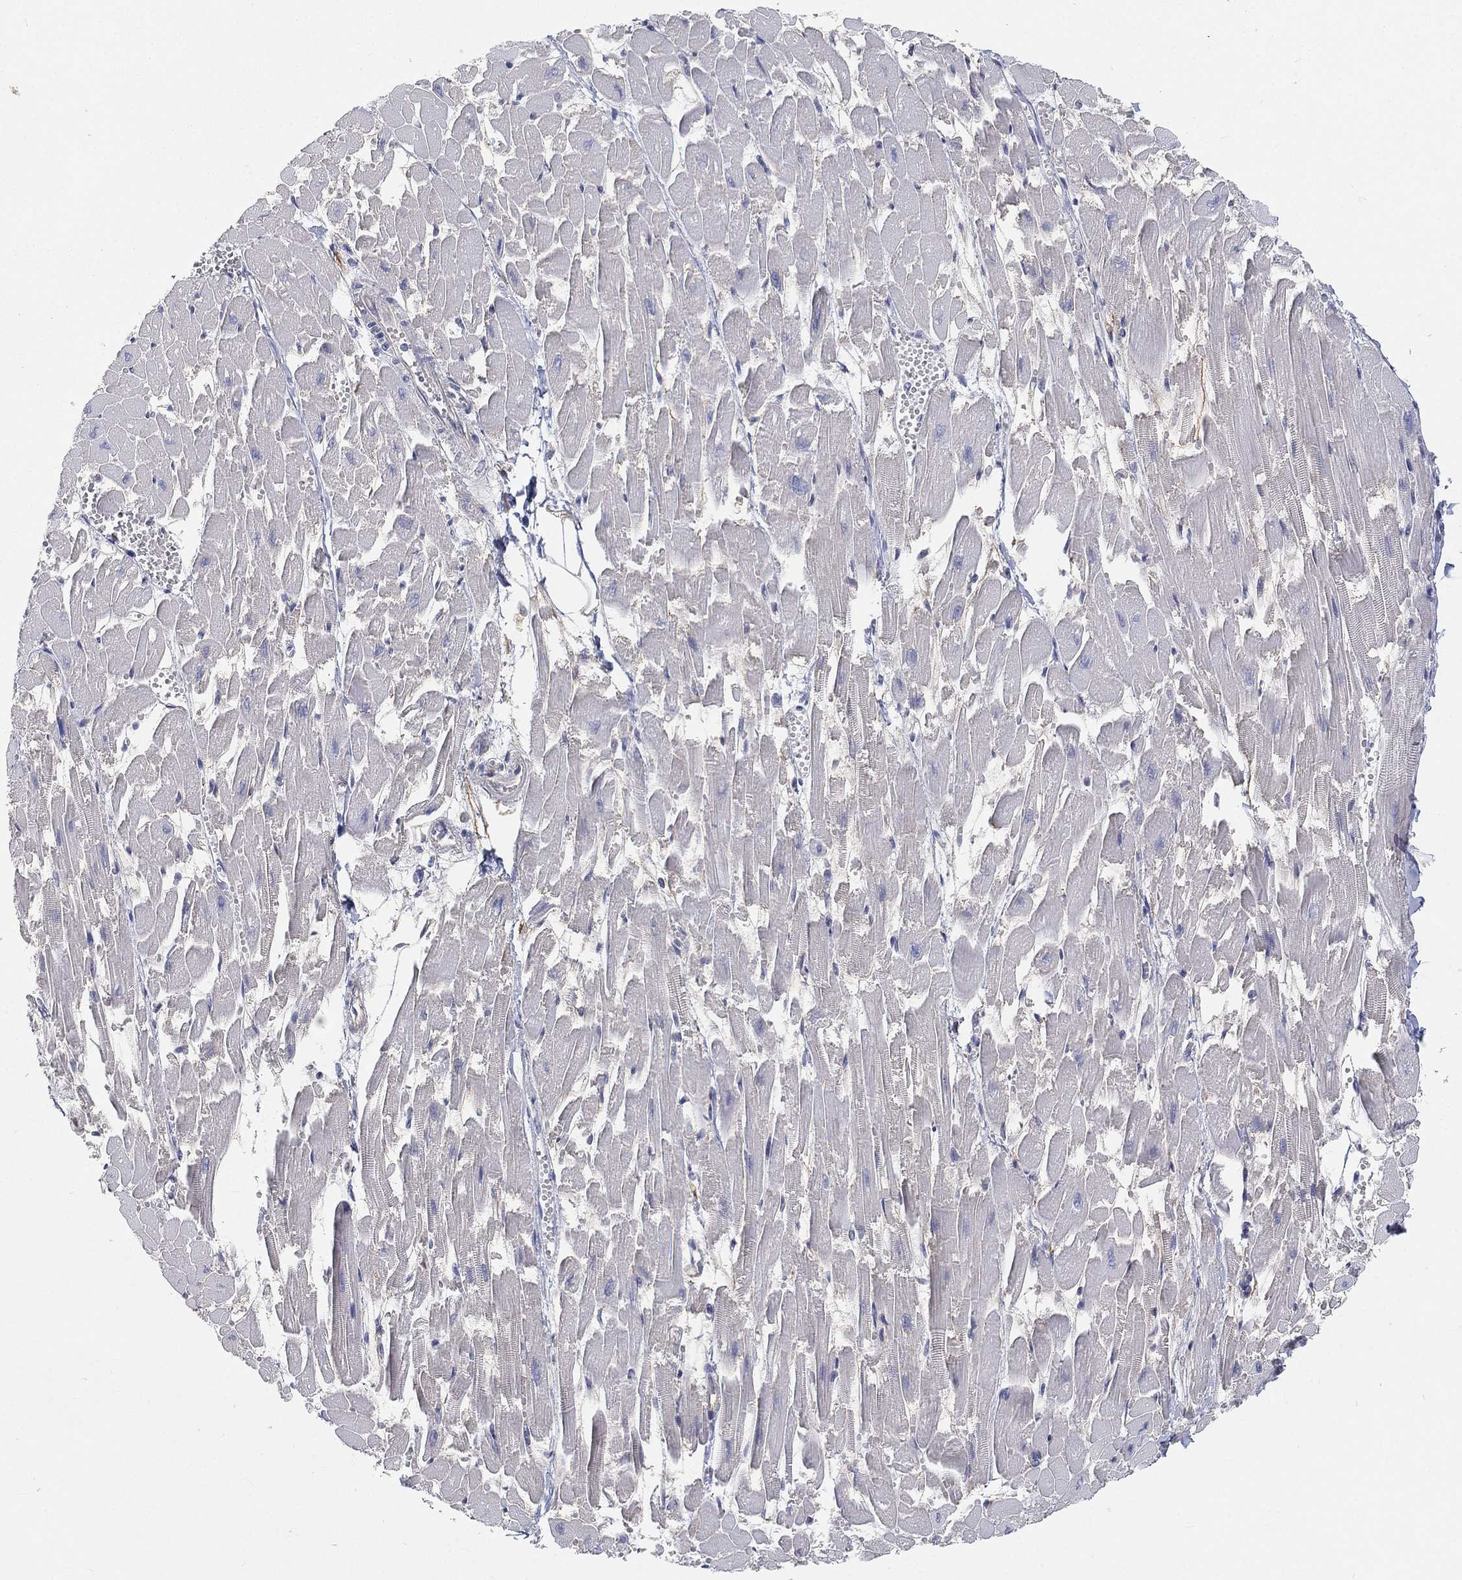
{"staining": {"intensity": "moderate", "quantity": "<25%", "location": "cytoplasmic/membranous"}, "tissue": "heart muscle", "cell_type": "Cardiomyocytes", "image_type": "normal", "snomed": [{"axis": "morphology", "description": "Normal tissue, NOS"}, {"axis": "topography", "description": "Heart"}], "caption": "A photomicrograph showing moderate cytoplasmic/membranous staining in approximately <25% of cardiomyocytes in benign heart muscle, as visualized by brown immunohistochemical staining.", "gene": "TMEM25", "patient": {"sex": "female", "age": 52}}